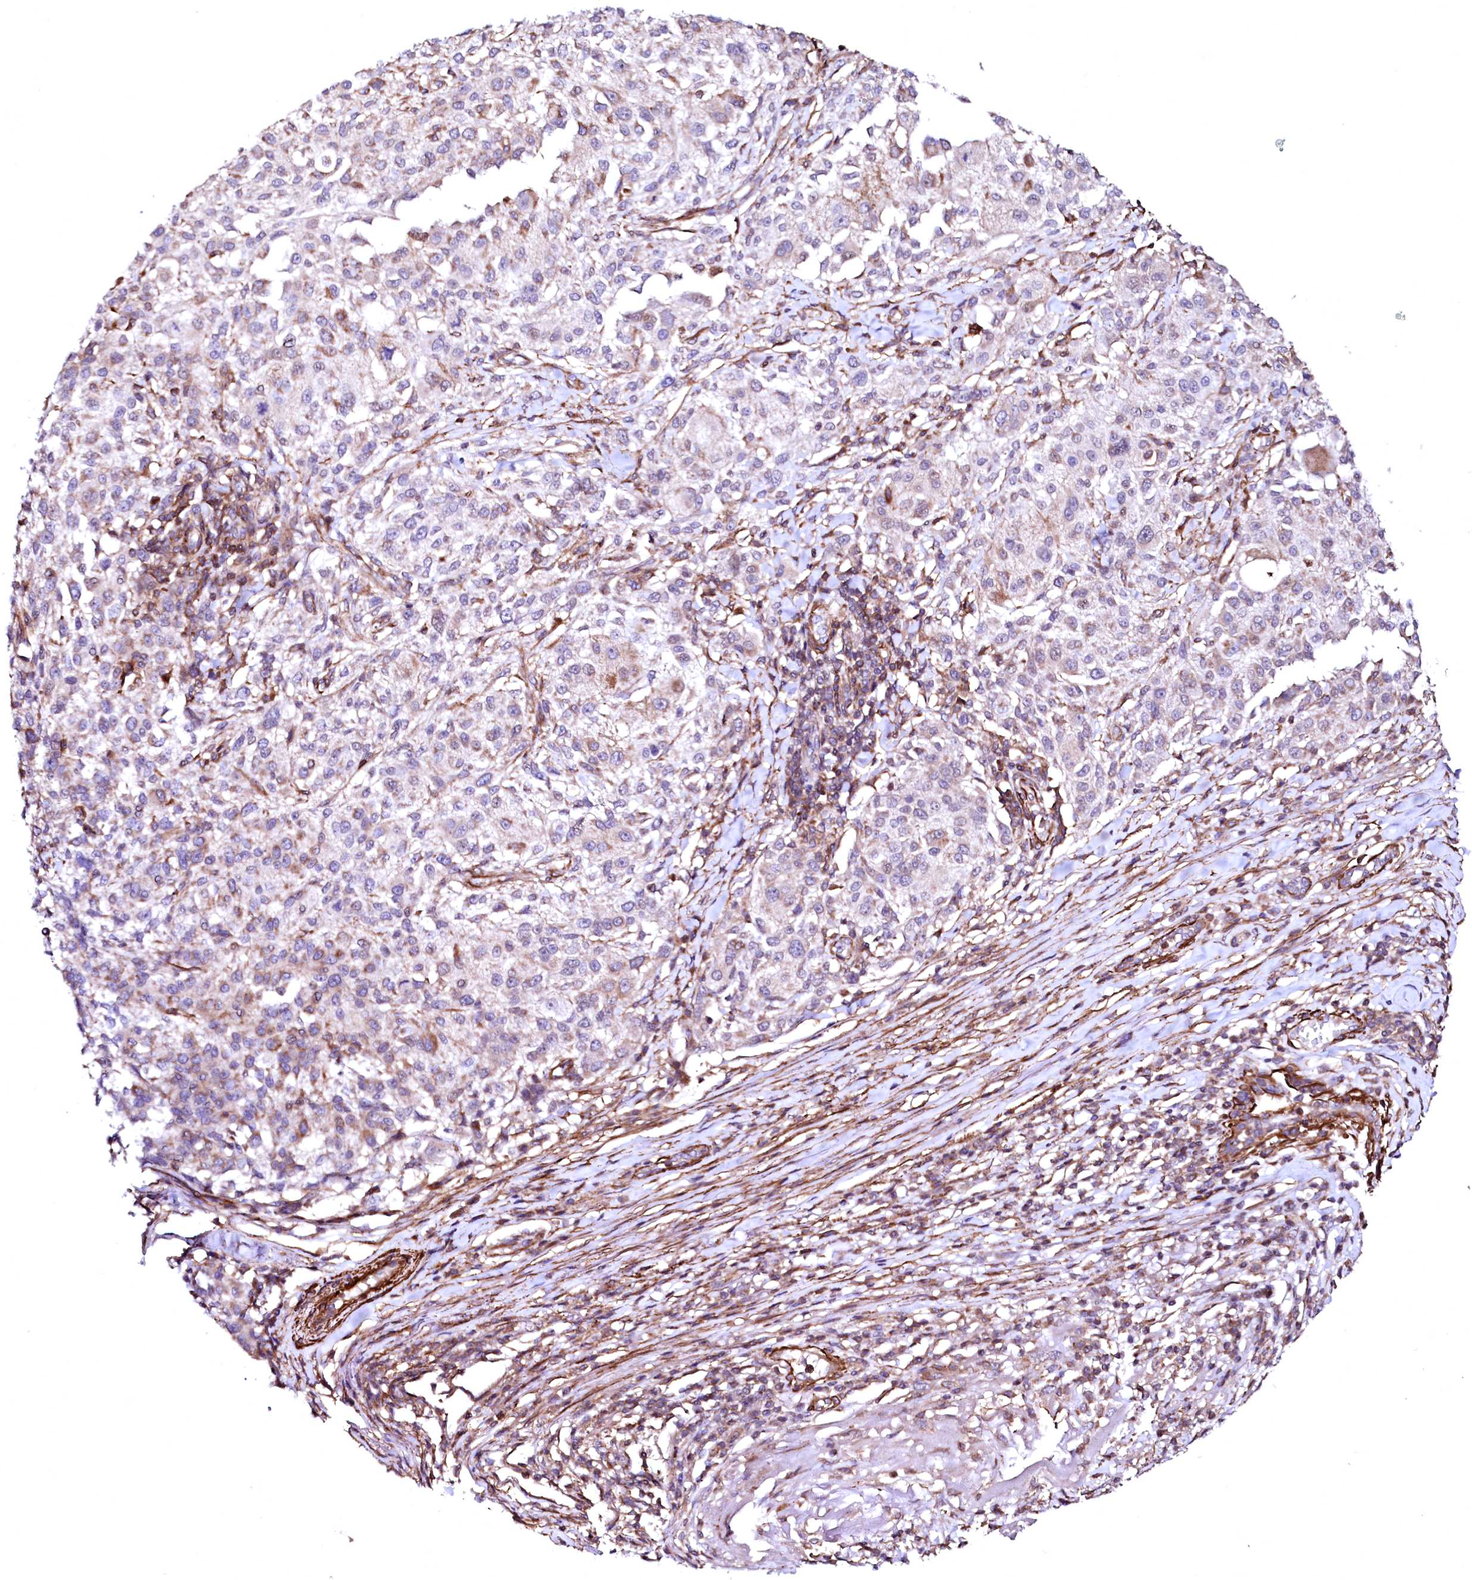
{"staining": {"intensity": "weak", "quantity": "<25%", "location": "cytoplasmic/membranous"}, "tissue": "melanoma", "cell_type": "Tumor cells", "image_type": "cancer", "snomed": [{"axis": "morphology", "description": "Necrosis, NOS"}, {"axis": "morphology", "description": "Malignant melanoma, NOS"}, {"axis": "topography", "description": "Skin"}], "caption": "Human melanoma stained for a protein using IHC reveals no positivity in tumor cells.", "gene": "GPR176", "patient": {"sex": "female", "age": 87}}